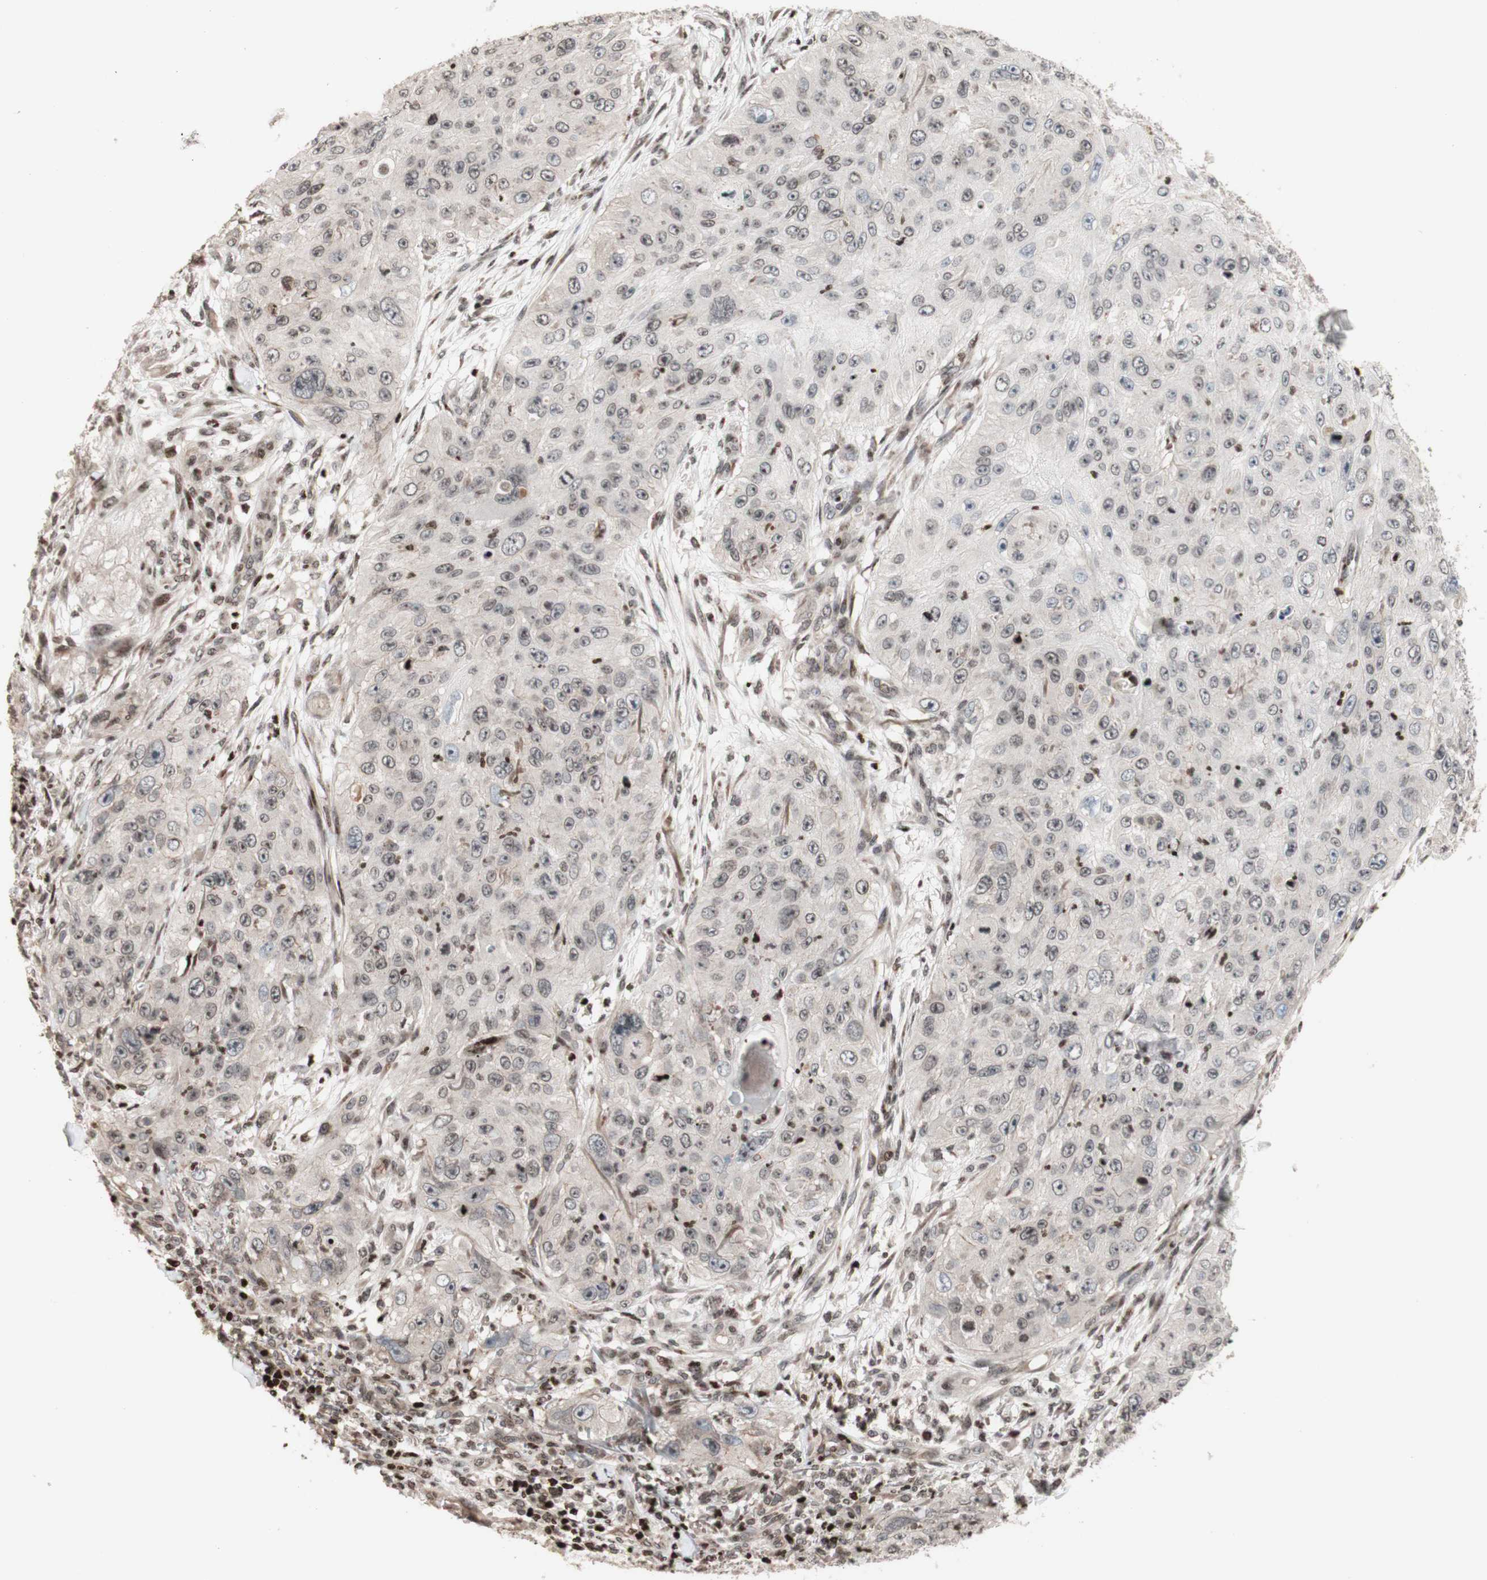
{"staining": {"intensity": "negative", "quantity": "none", "location": "none"}, "tissue": "skin cancer", "cell_type": "Tumor cells", "image_type": "cancer", "snomed": [{"axis": "morphology", "description": "Squamous cell carcinoma, NOS"}, {"axis": "topography", "description": "Skin"}], "caption": "Skin cancer was stained to show a protein in brown. There is no significant staining in tumor cells.", "gene": "POLA1", "patient": {"sex": "female", "age": 80}}